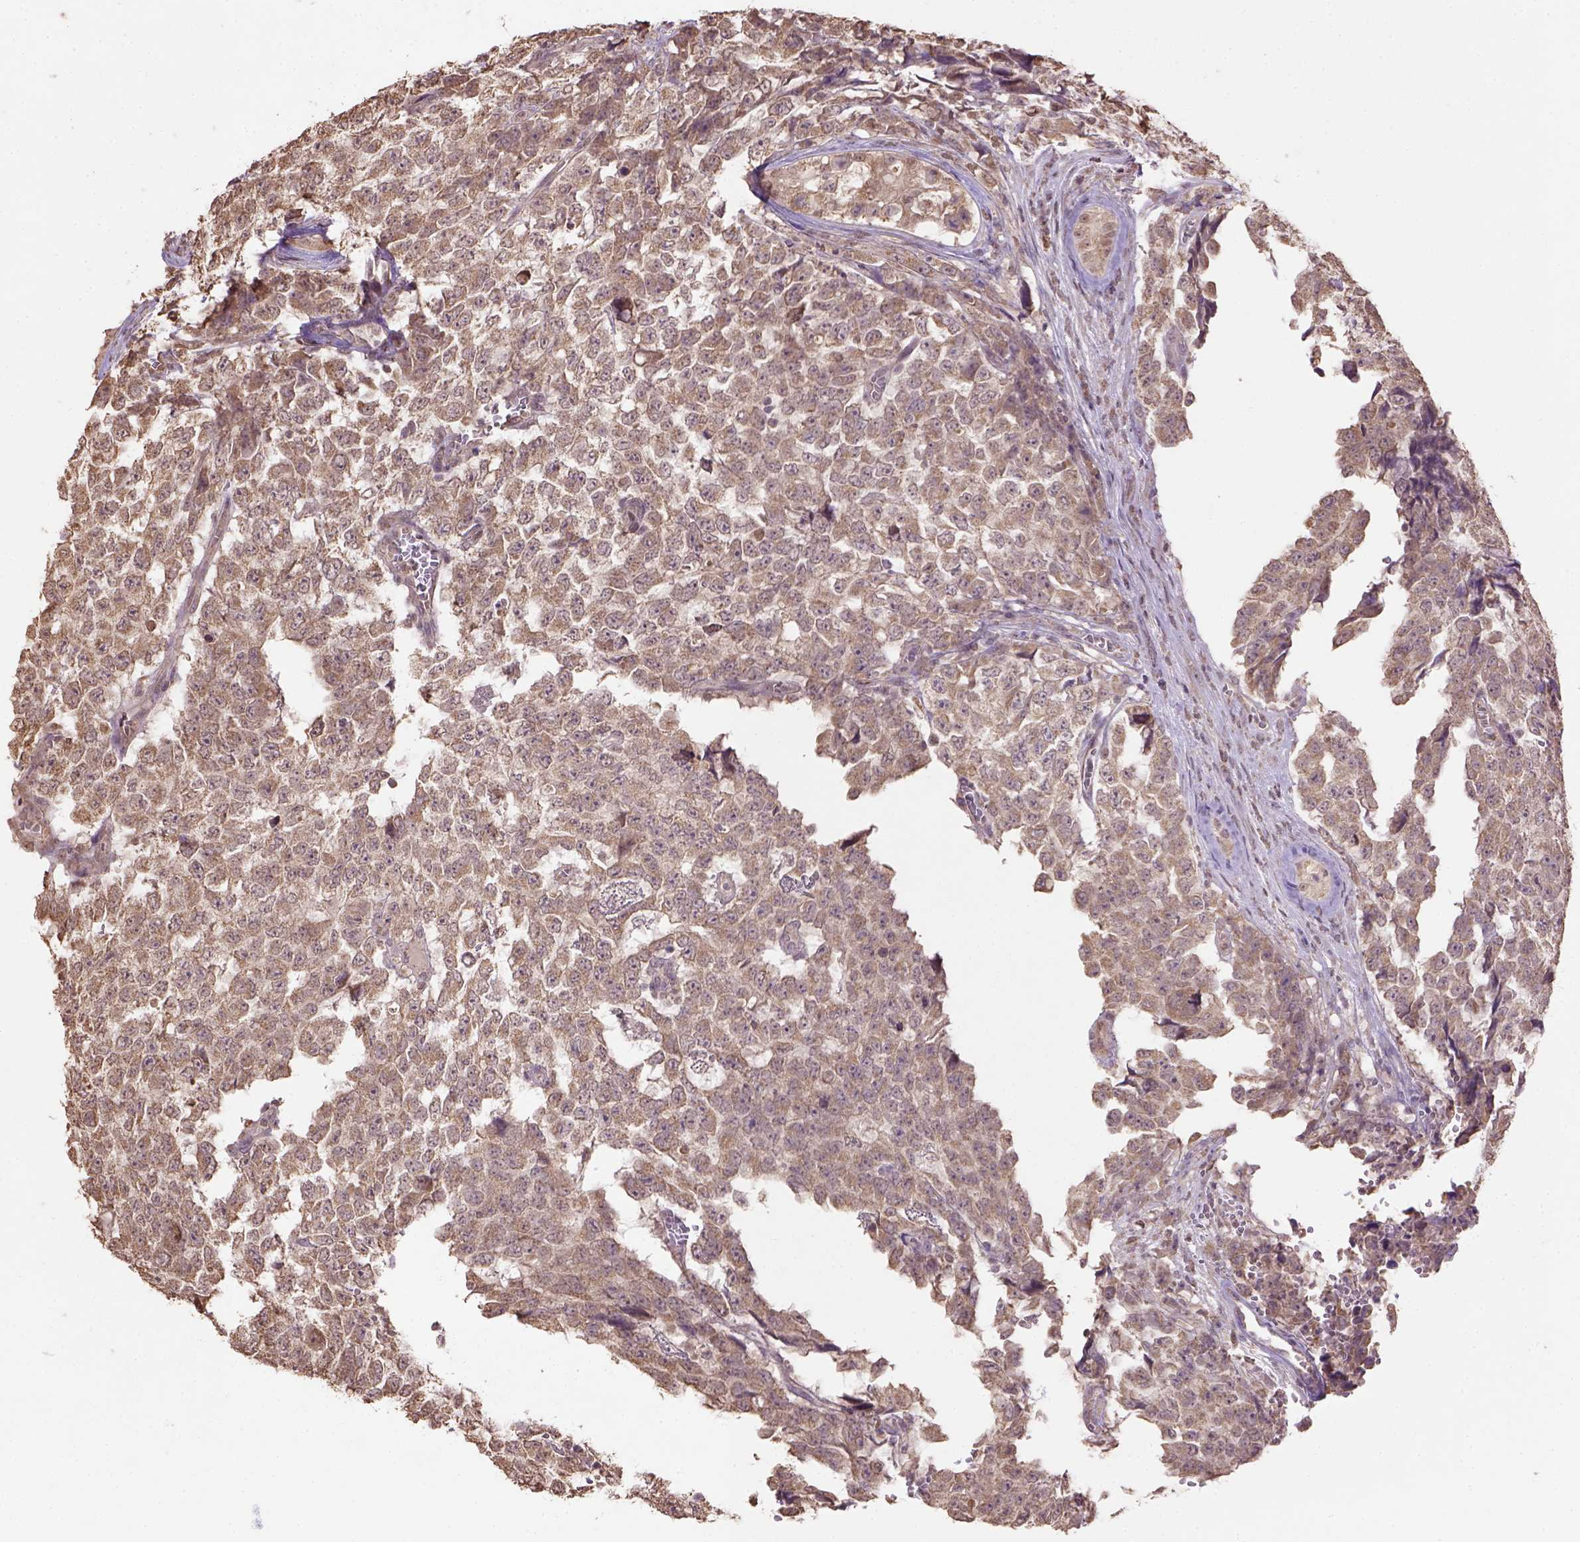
{"staining": {"intensity": "moderate", "quantity": ">75%", "location": "cytoplasmic/membranous"}, "tissue": "testis cancer", "cell_type": "Tumor cells", "image_type": "cancer", "snomed": [{"axis": "morphology", "description": "Carcinoma, Embryonal, NOS"}, {"axis": "topography", "description": "Testis"}], "caption": "Protein staining of testis embryonal carcinoma tissue shows moderate cytoplasmic/membranous staining in about >75% of tumor cells. The staining was performed using DAB (3,3'-diaminobenzidine) to visualize the protein expression in brown, while the nuclei were stained in blue with hematoxylin (Magnification: 20x).", "gene": "NUDT10", "patient": {"sex": "male", "age": 23}}